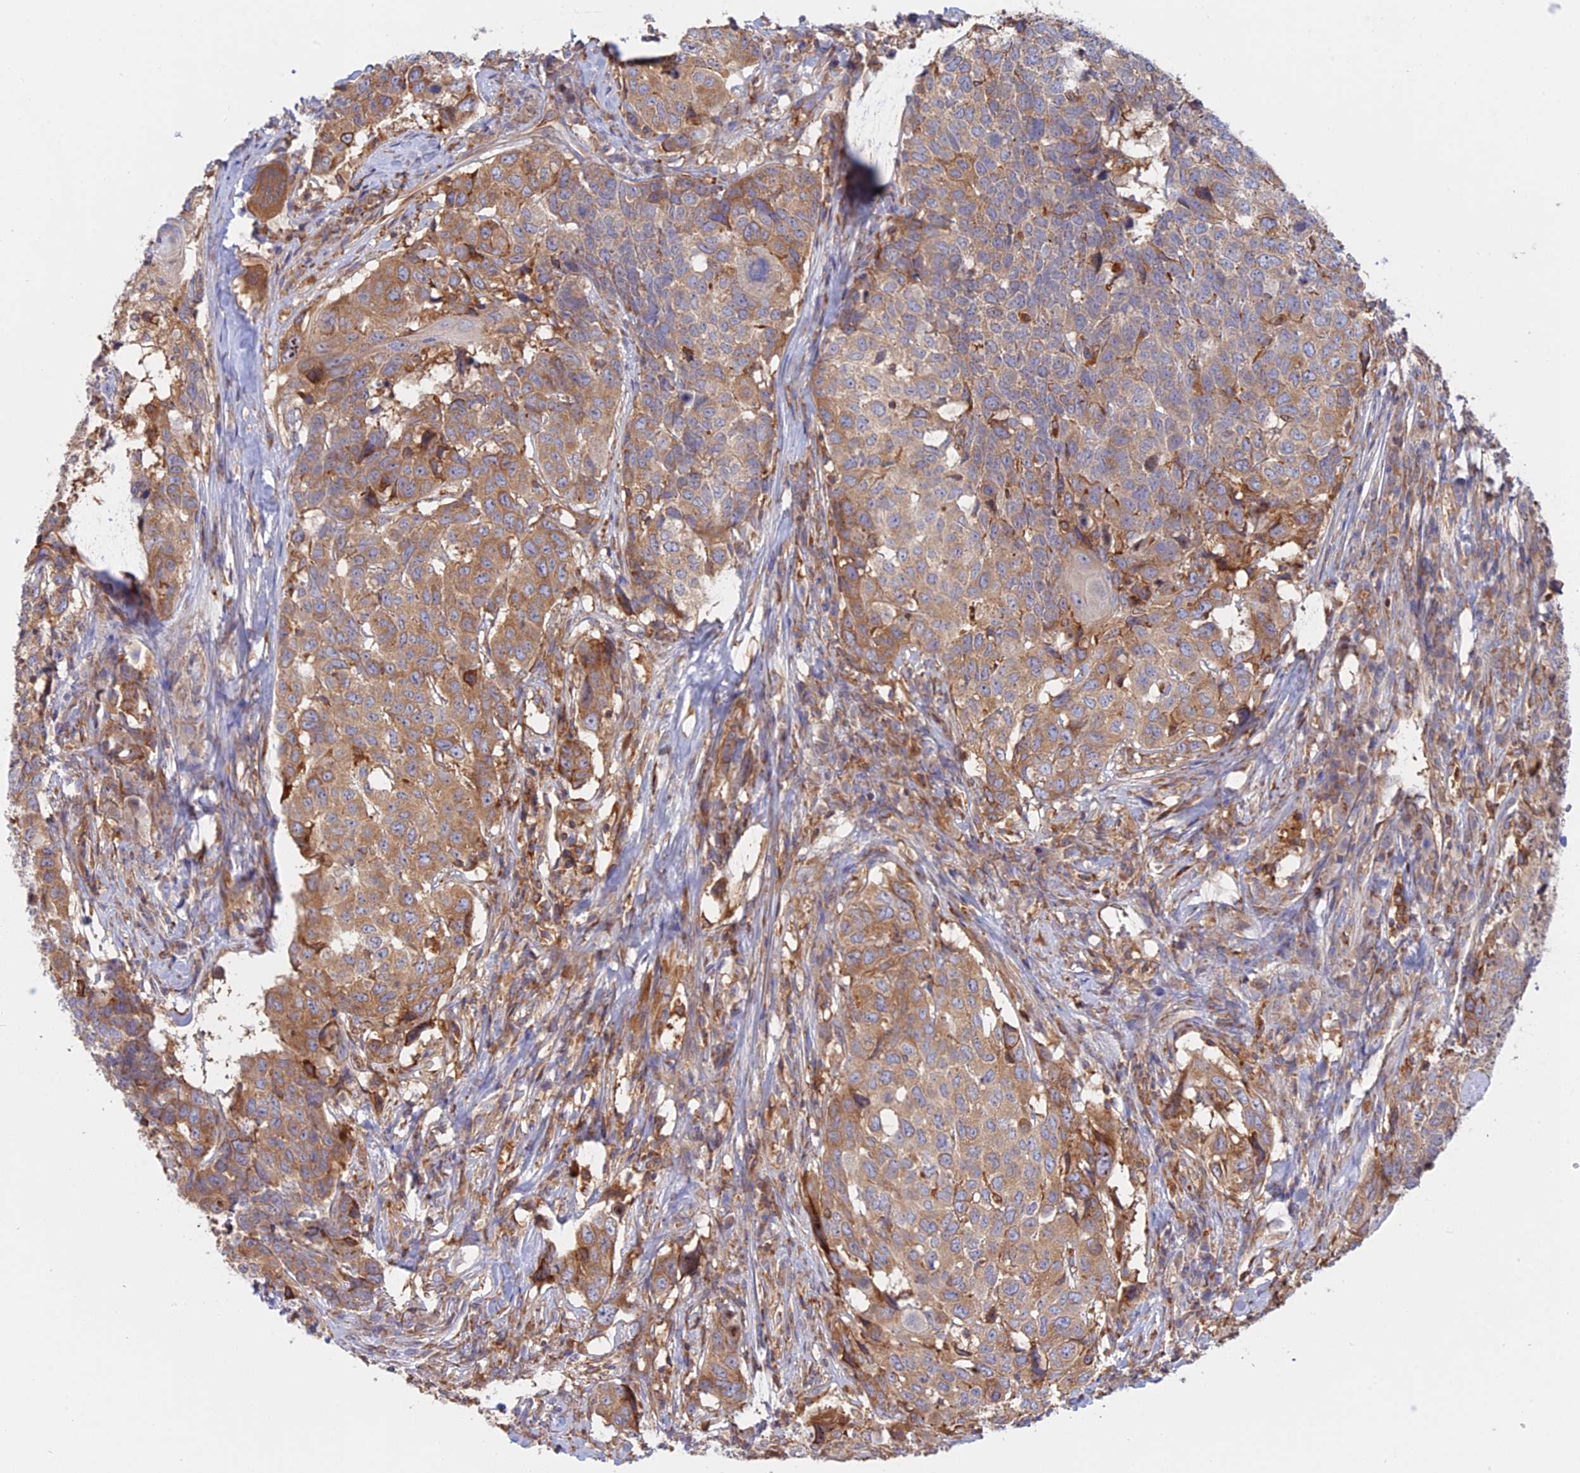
{"staining": {"intensity": "moderate", "quantity": "25%-75%", "location": "cytoplasmic/membranous"}, "tissue": "head and neck cancer", "cell_type": "Tumor cells", "image_type": "cancer", "snomed": [{"axis": "morphology", "description": "Squamous cell carcinoma, NOS"}, {"axis": "topography", "description": "Head-Neck"}], "caption": "Protein staining of head and neck squamous cell carcinoma tissue shows moderate cytoplasmic/membranous expression in approximately 25%-75% of tumor cells. (Brightfield microscopy of DAB IHC at high magnification).", "gene": "GMIP", "patient": {"sex": "male", "age": 66}}